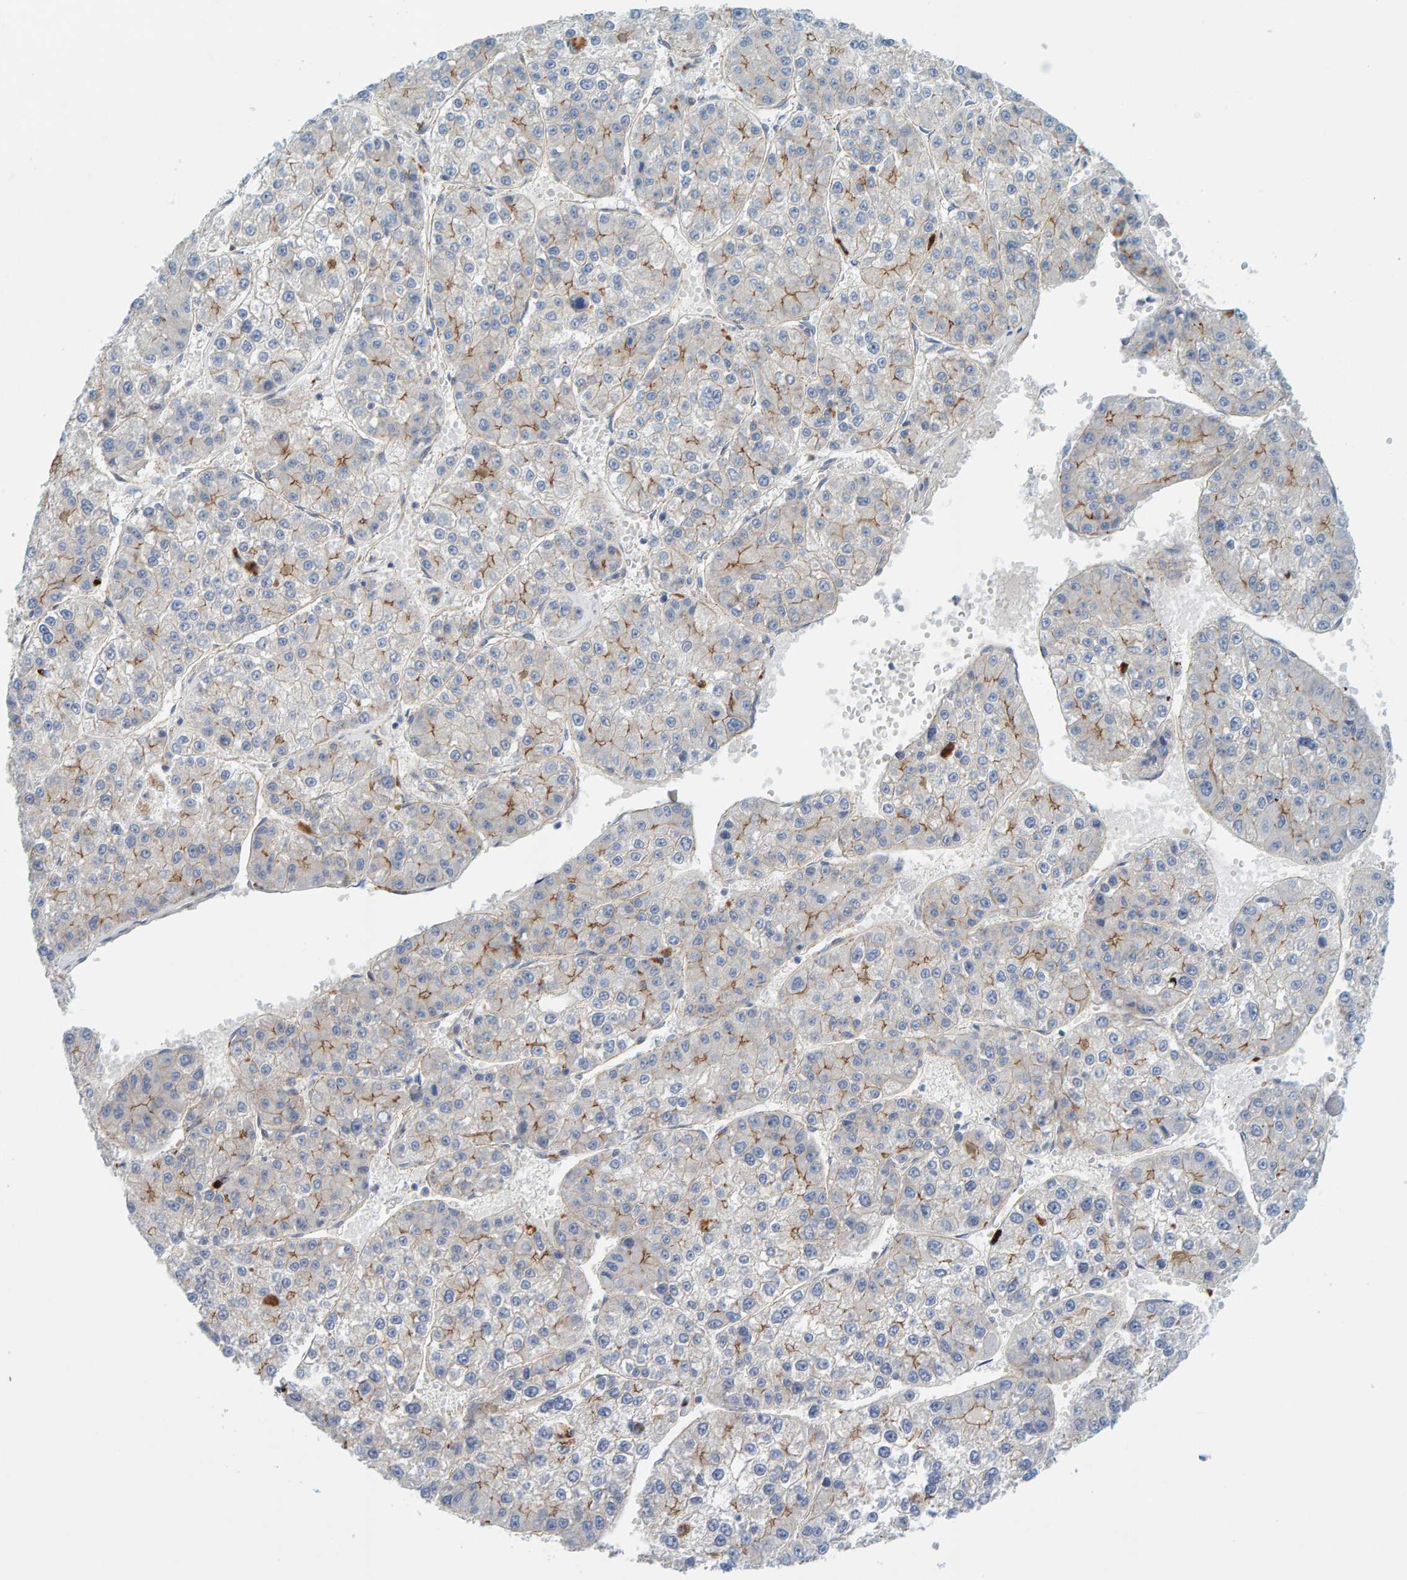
{"staining": {"intensity": "weak", "quantity": "<25%", "location": "cytoplasmic/membranous"}, "tissue": "liver cancer", "cell_type": "Tumor cells", "image_type": "cancer", "snomed": [{"axis": "morphology", "description": "Carcinoma, Hepatocellular, NOS"}, {"axis": "topography", "description": "Liver"}], "caption": "Tumor cells show no significant staining in liver cancer. The staining is performed using DAB (3,3'-diaminobenzidine) brown chromogen with nuclei counter-stained in using hematoxylin.", "gene": "KRBA2", "patient": {"sex": "female", "age": 73}}